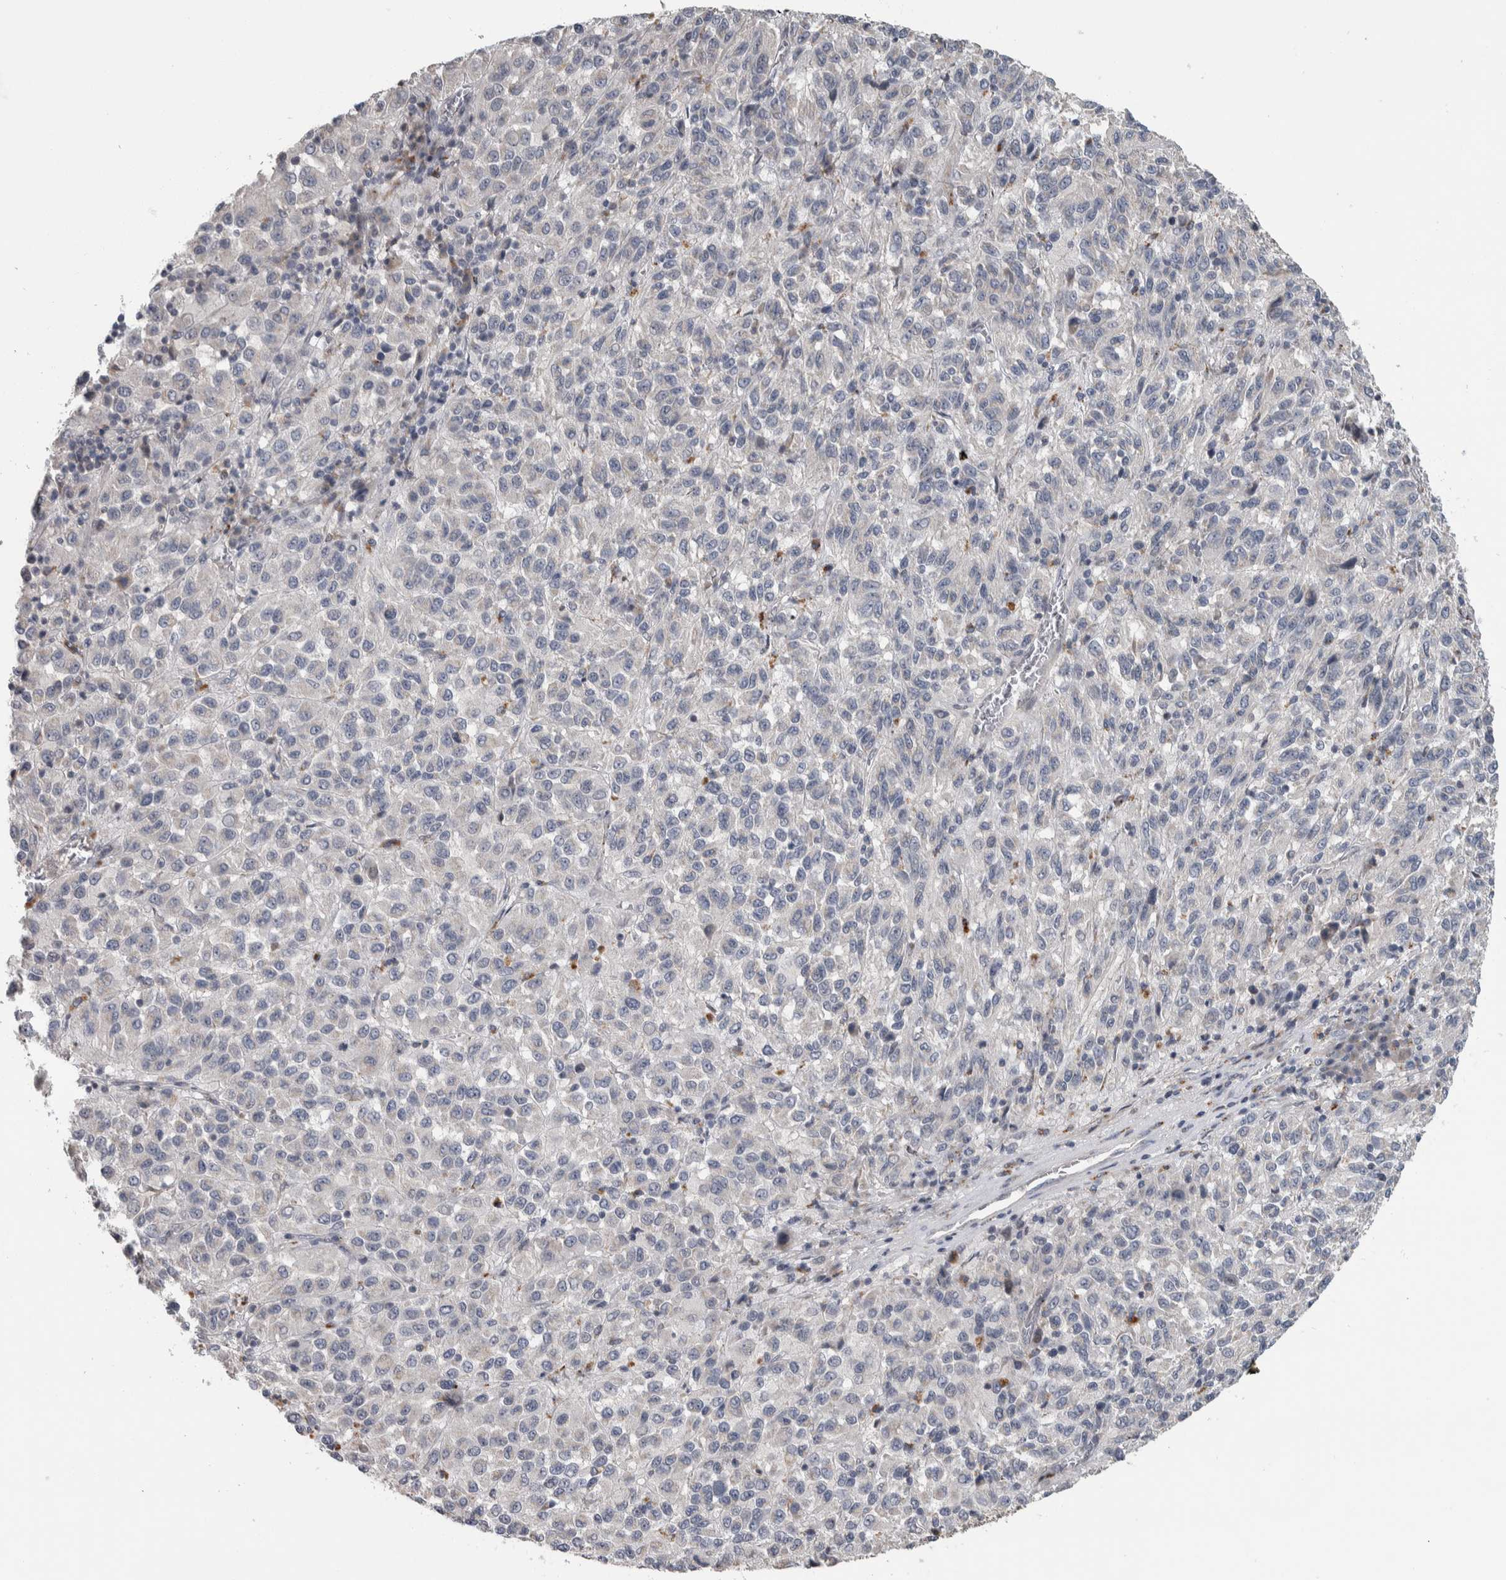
{"staining": {"intensity": "negative", "quantity": "none", "location": "none"}, "tissue": "skin cancer", "cell_type": "Tumor cells", "image_type": "cancer", "snomed": [{"axis": "morphology", "description": "Squamous cell carcinoma, NOS"}, {"axis": "topography", "description": "Skin"}], "caption": "An IHC image of skin cancer is shown. There is no staining in tumor cells of skin cancer. Nuclei are stained in blue.", "gene": "FAM83G", "patient": {"sex": "female", "age": 73}}